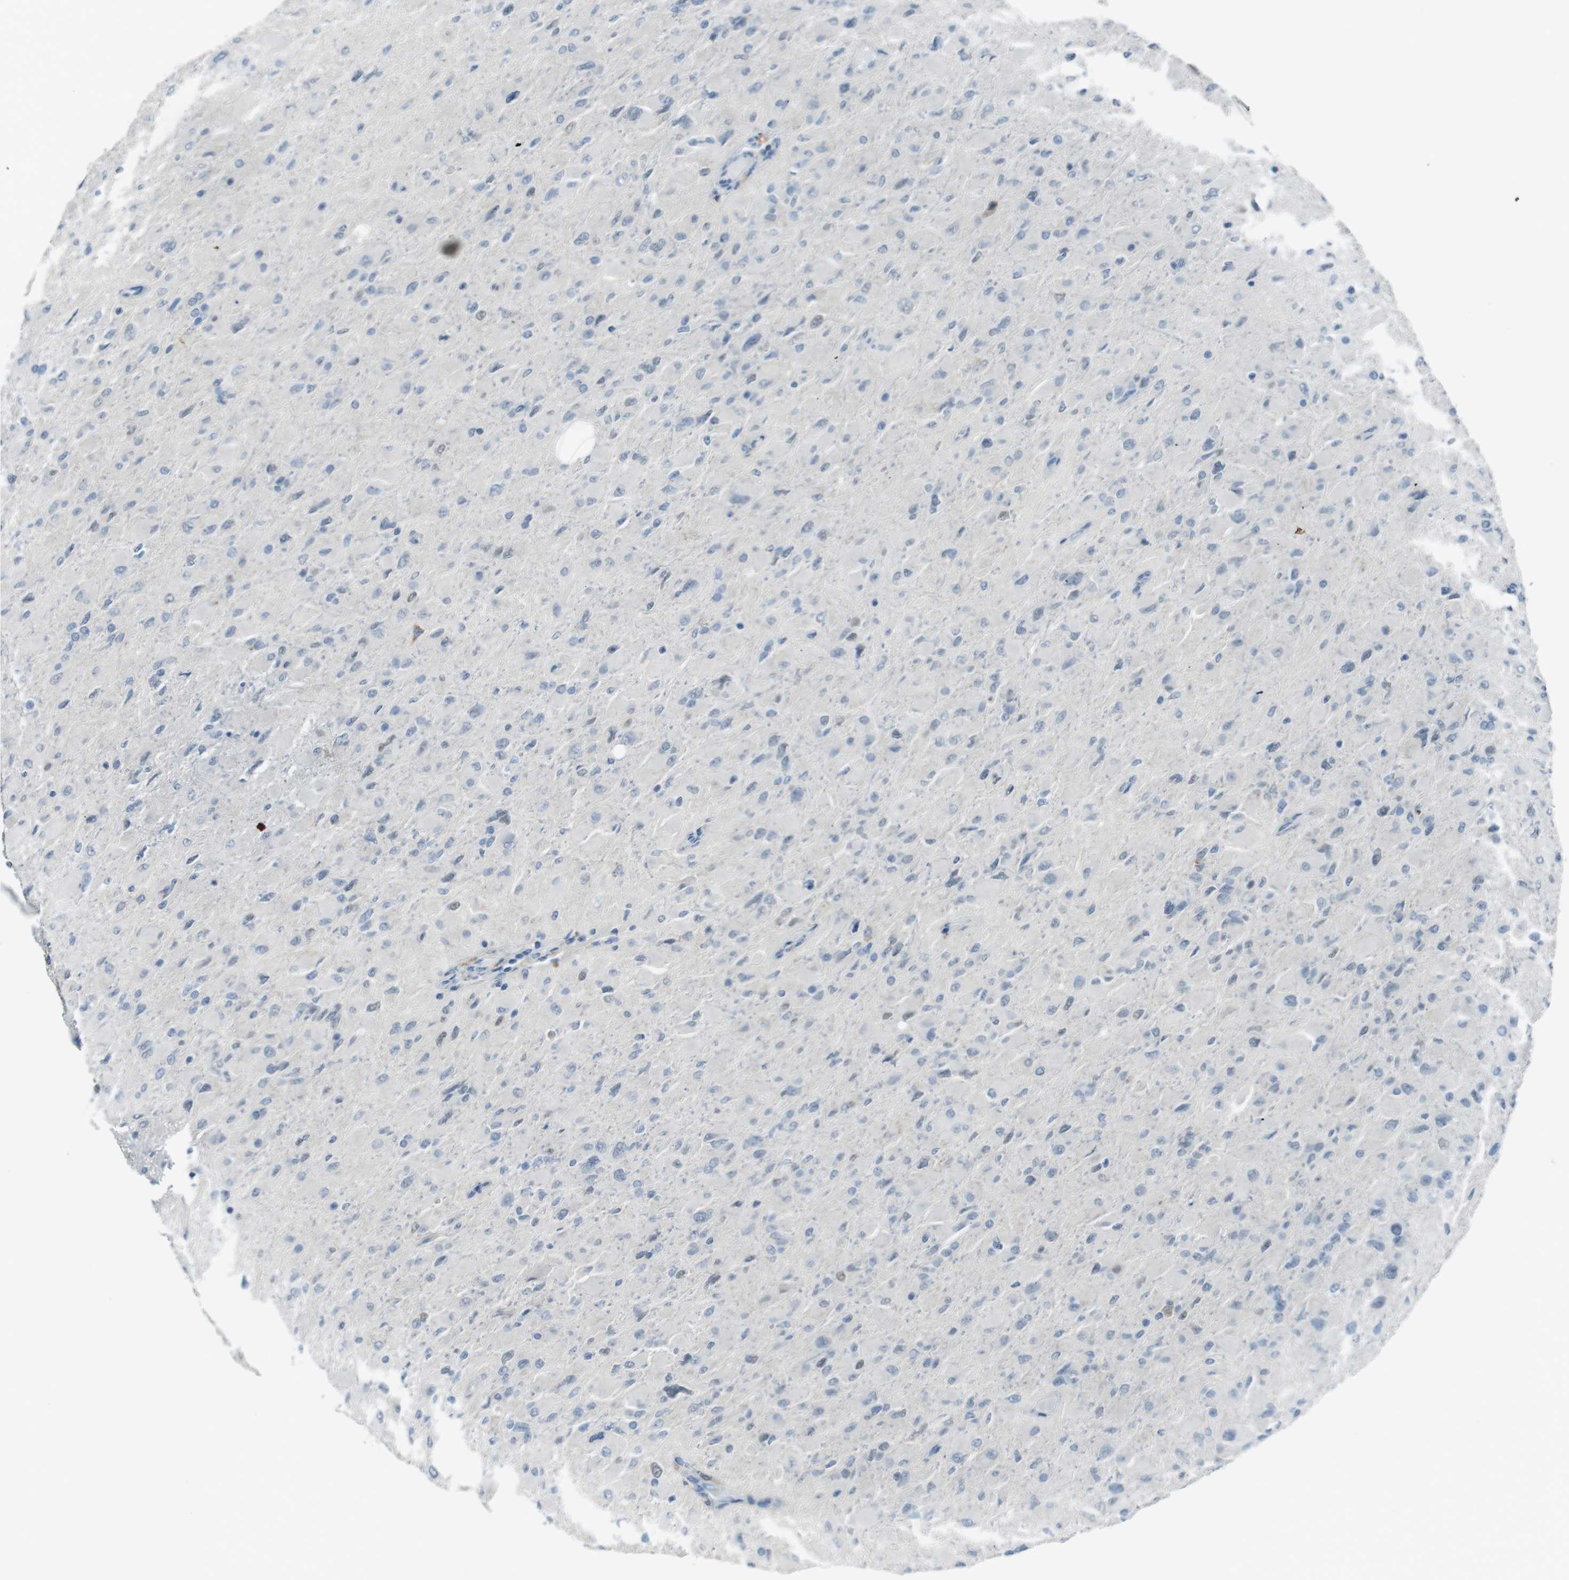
{"staining": {"intensity": "negative", "quantity": "none", "location": "none"}, "tissue": "glioma", "cell_type": "Tumor cells", "image_type": "cancer", "snomed": [{"axis": "morphology", "description": "Glioma, malignant, High grade"}, {"axis": "topography", "description": "Cerebral cortex"}], "caption": "A high-resolution histopathology image shows immunohistochemistry (IHC) staining of glioma, which displays no significant staining in tumor cells.", "gene": "ENTPD7", "patient": {"sex": "female", "age": 36}}